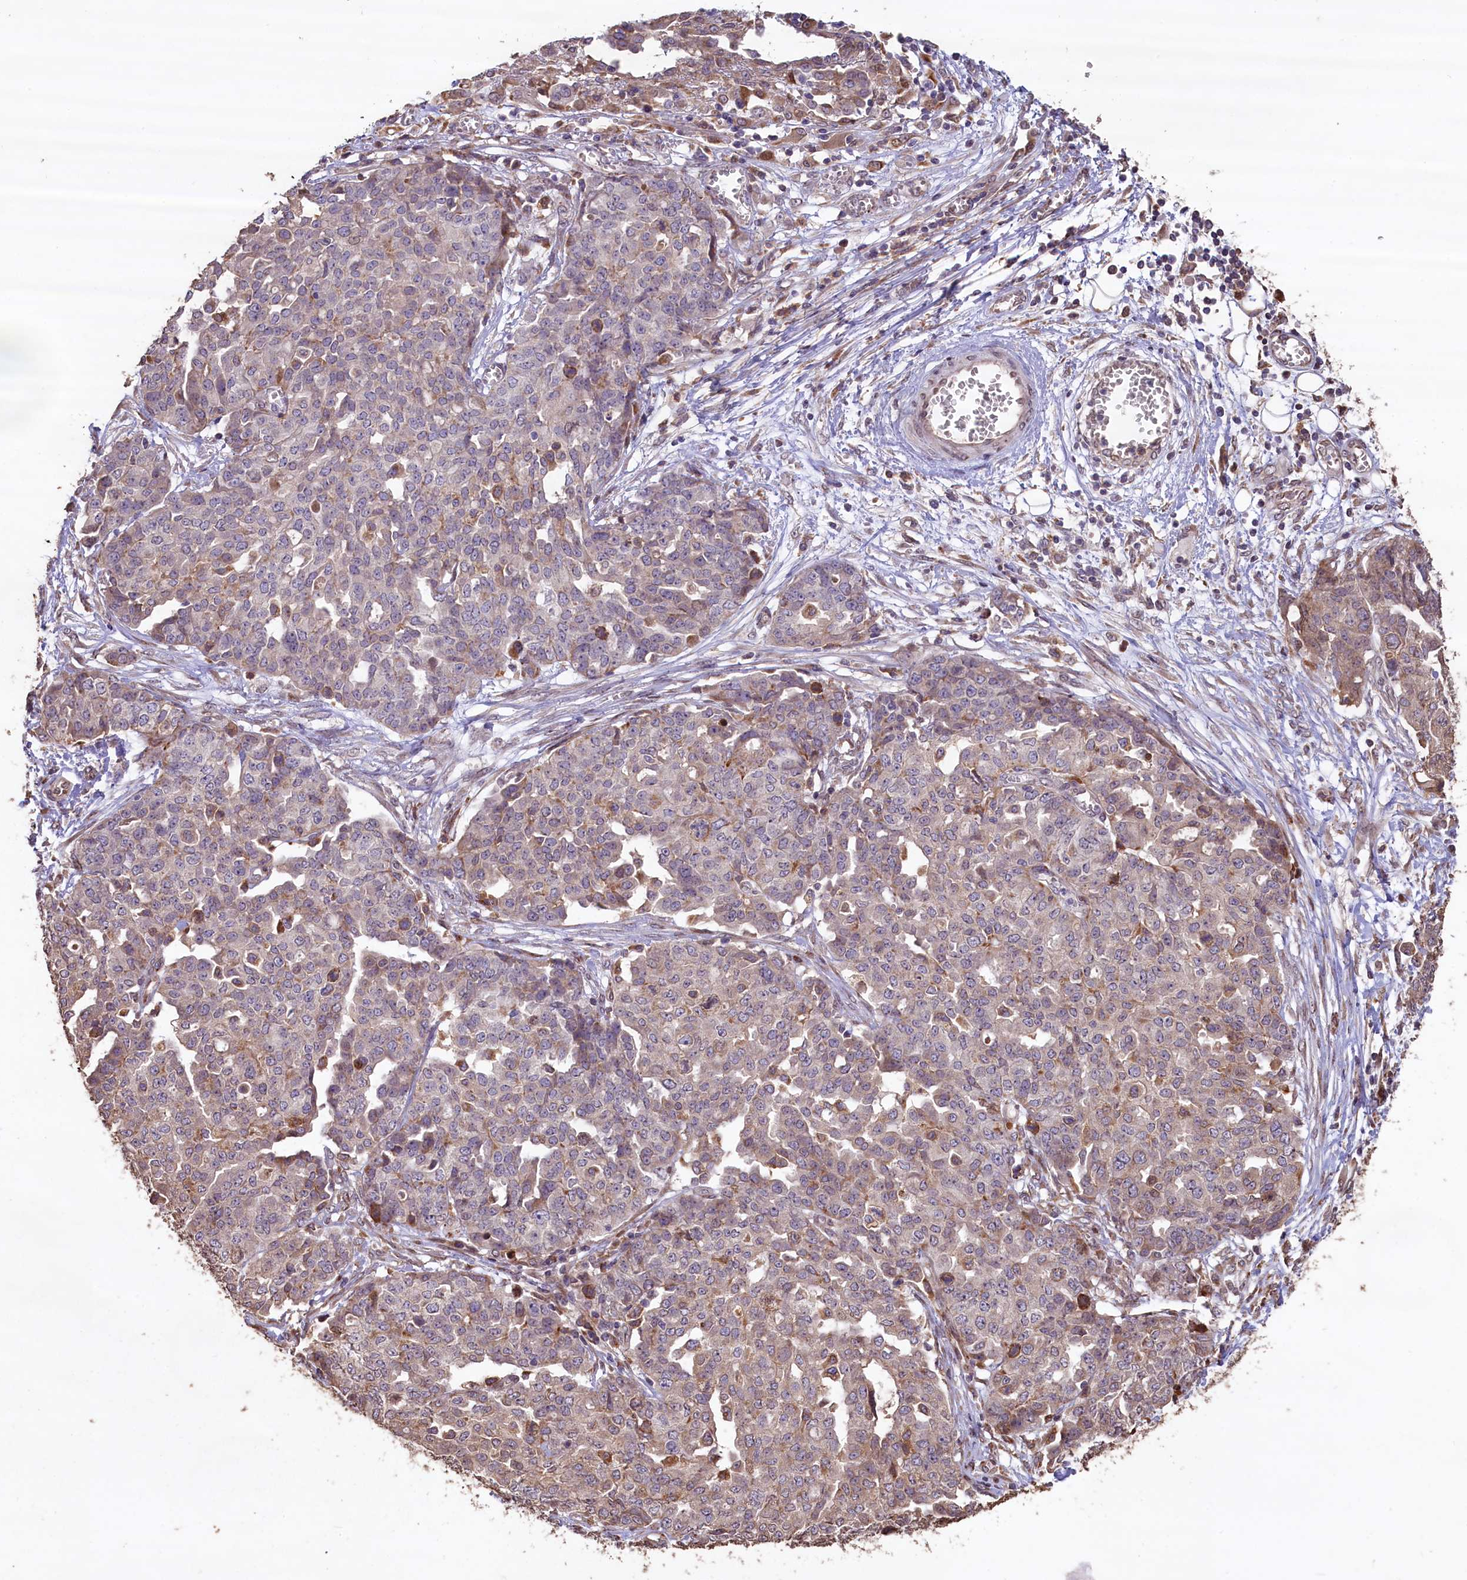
{"staining": {"intensity": "weak", "quantity": "<25%", "location": "cytoplasmic/membranous"}, "tissue": "ovarian cancer", "cell_type": "Tumor cells", "image_type": "cancer", "snomed": [{"axis": "morphology", "description": "Cystadenocarcinoma, serous, NOS"}, {"axis": "topography", "description": "Soft tissue"}, {"axis": "topography", "description": "Ovary"}], "caption": "Immunohistochemistry (IHC) micrograph of neoplastic tissue: human serous cystadenocarcinoma (ovarian) stained with DAB (3,3'-diaminobenzidine) shows no significant protein staining in tumor cells.", "gene": "SLC38A7", "patient": {"sex": "female", "age": 57}}